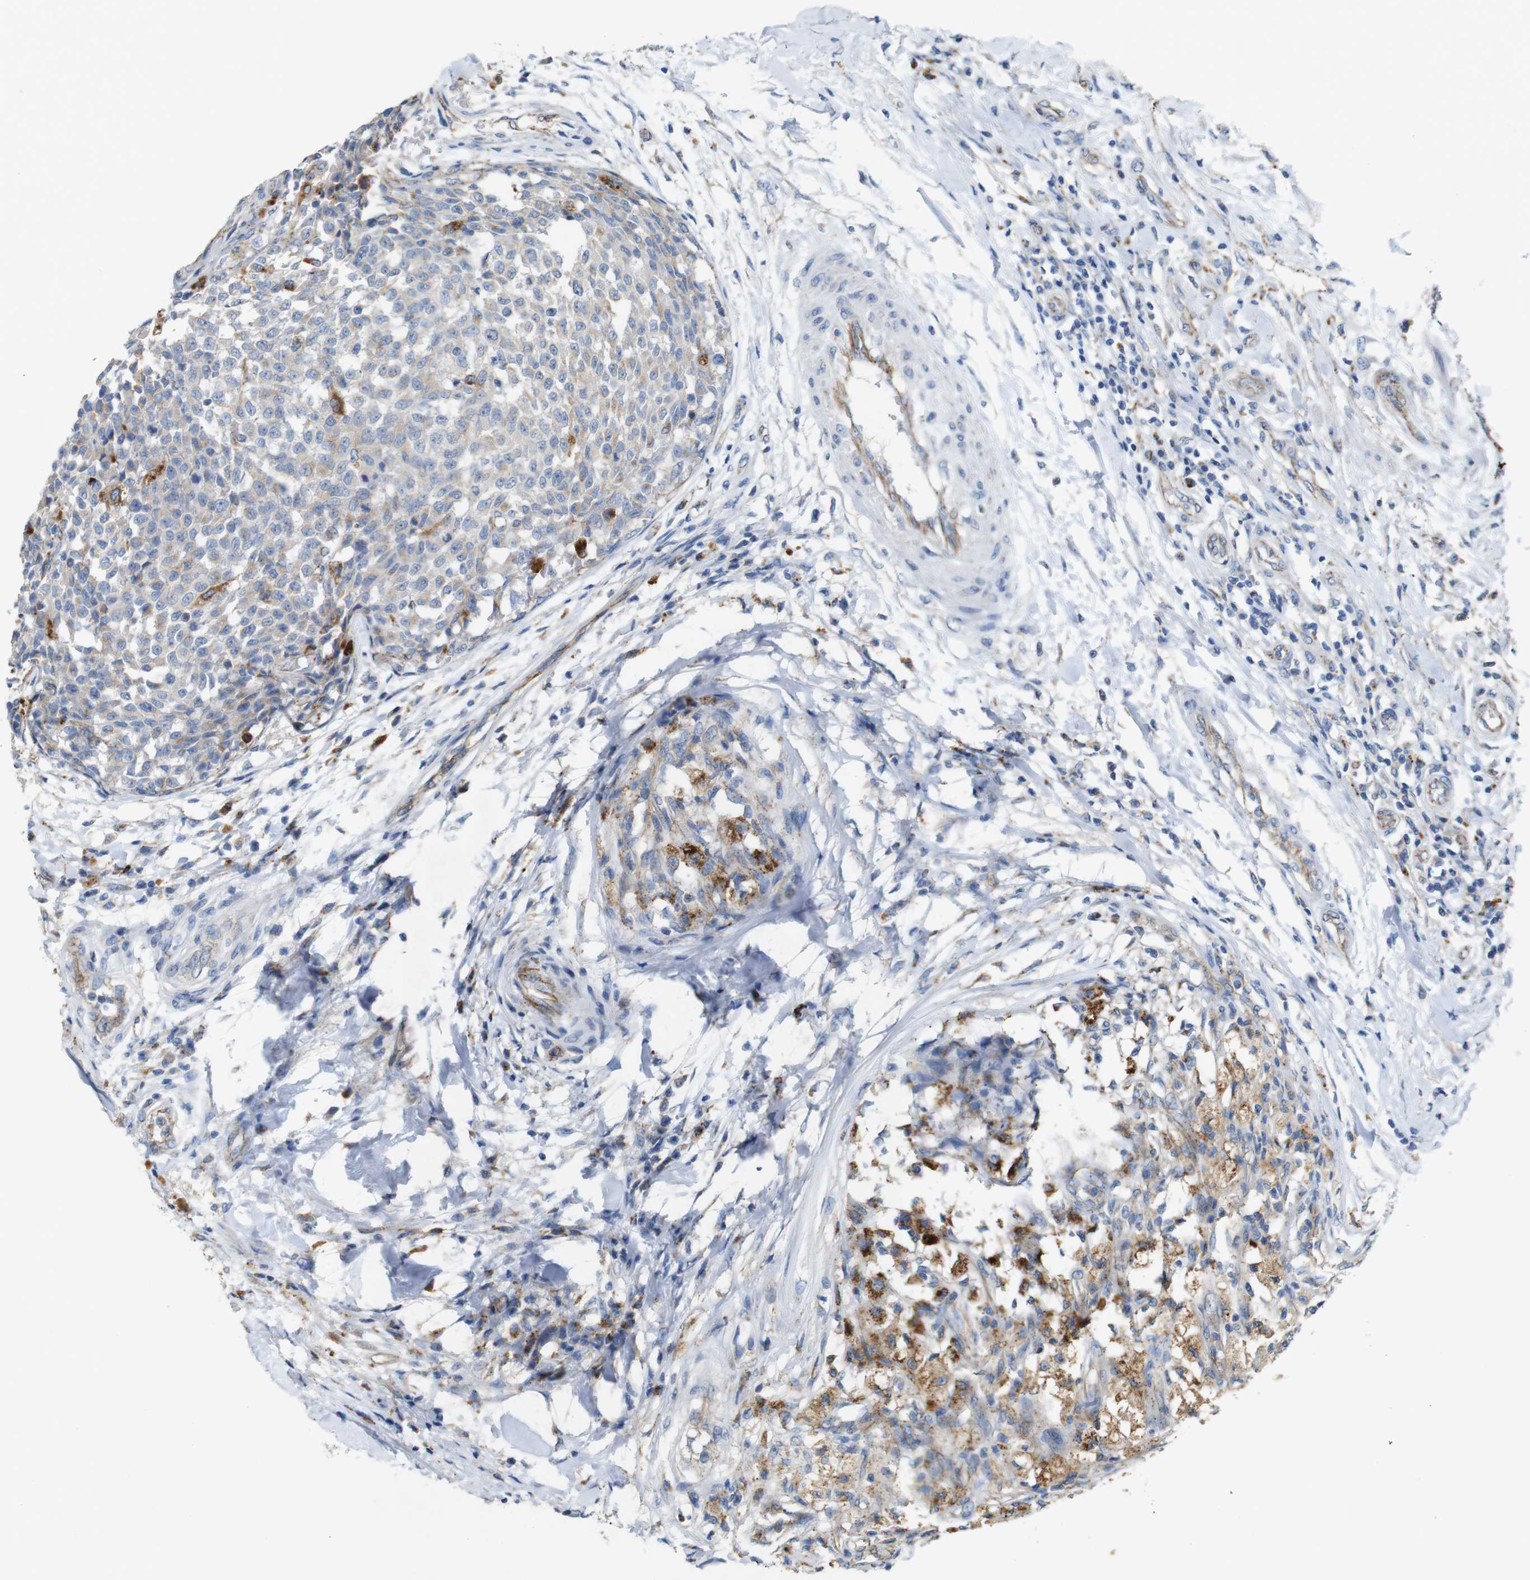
{"staining": {"intensity": "moderate", "quantity": "<25%", "location": "cytoplasmic/membranous"}, "tissue": "testis cancer", "cell_type": "Tumor cells", "image_type": "cancer", "snomed": [{"axis": "morphology", "description": "Seminoma, NOS"}, {"axis": "topography", "description": "Testis"}], "caption": "Immunohistochemistry (IHC) photomicrograph of neoplastic tissue: testis seminoma stained using immunohistochemistry (IHC) shows low levels of moderate protein expression localized specifically in the cytoplasmic/membranous of tumor cells, appearing as a cytoplasmic/membranous brown color.", "gene": "NHLRC3", "patient": {"sex": "male", "age": 59}}